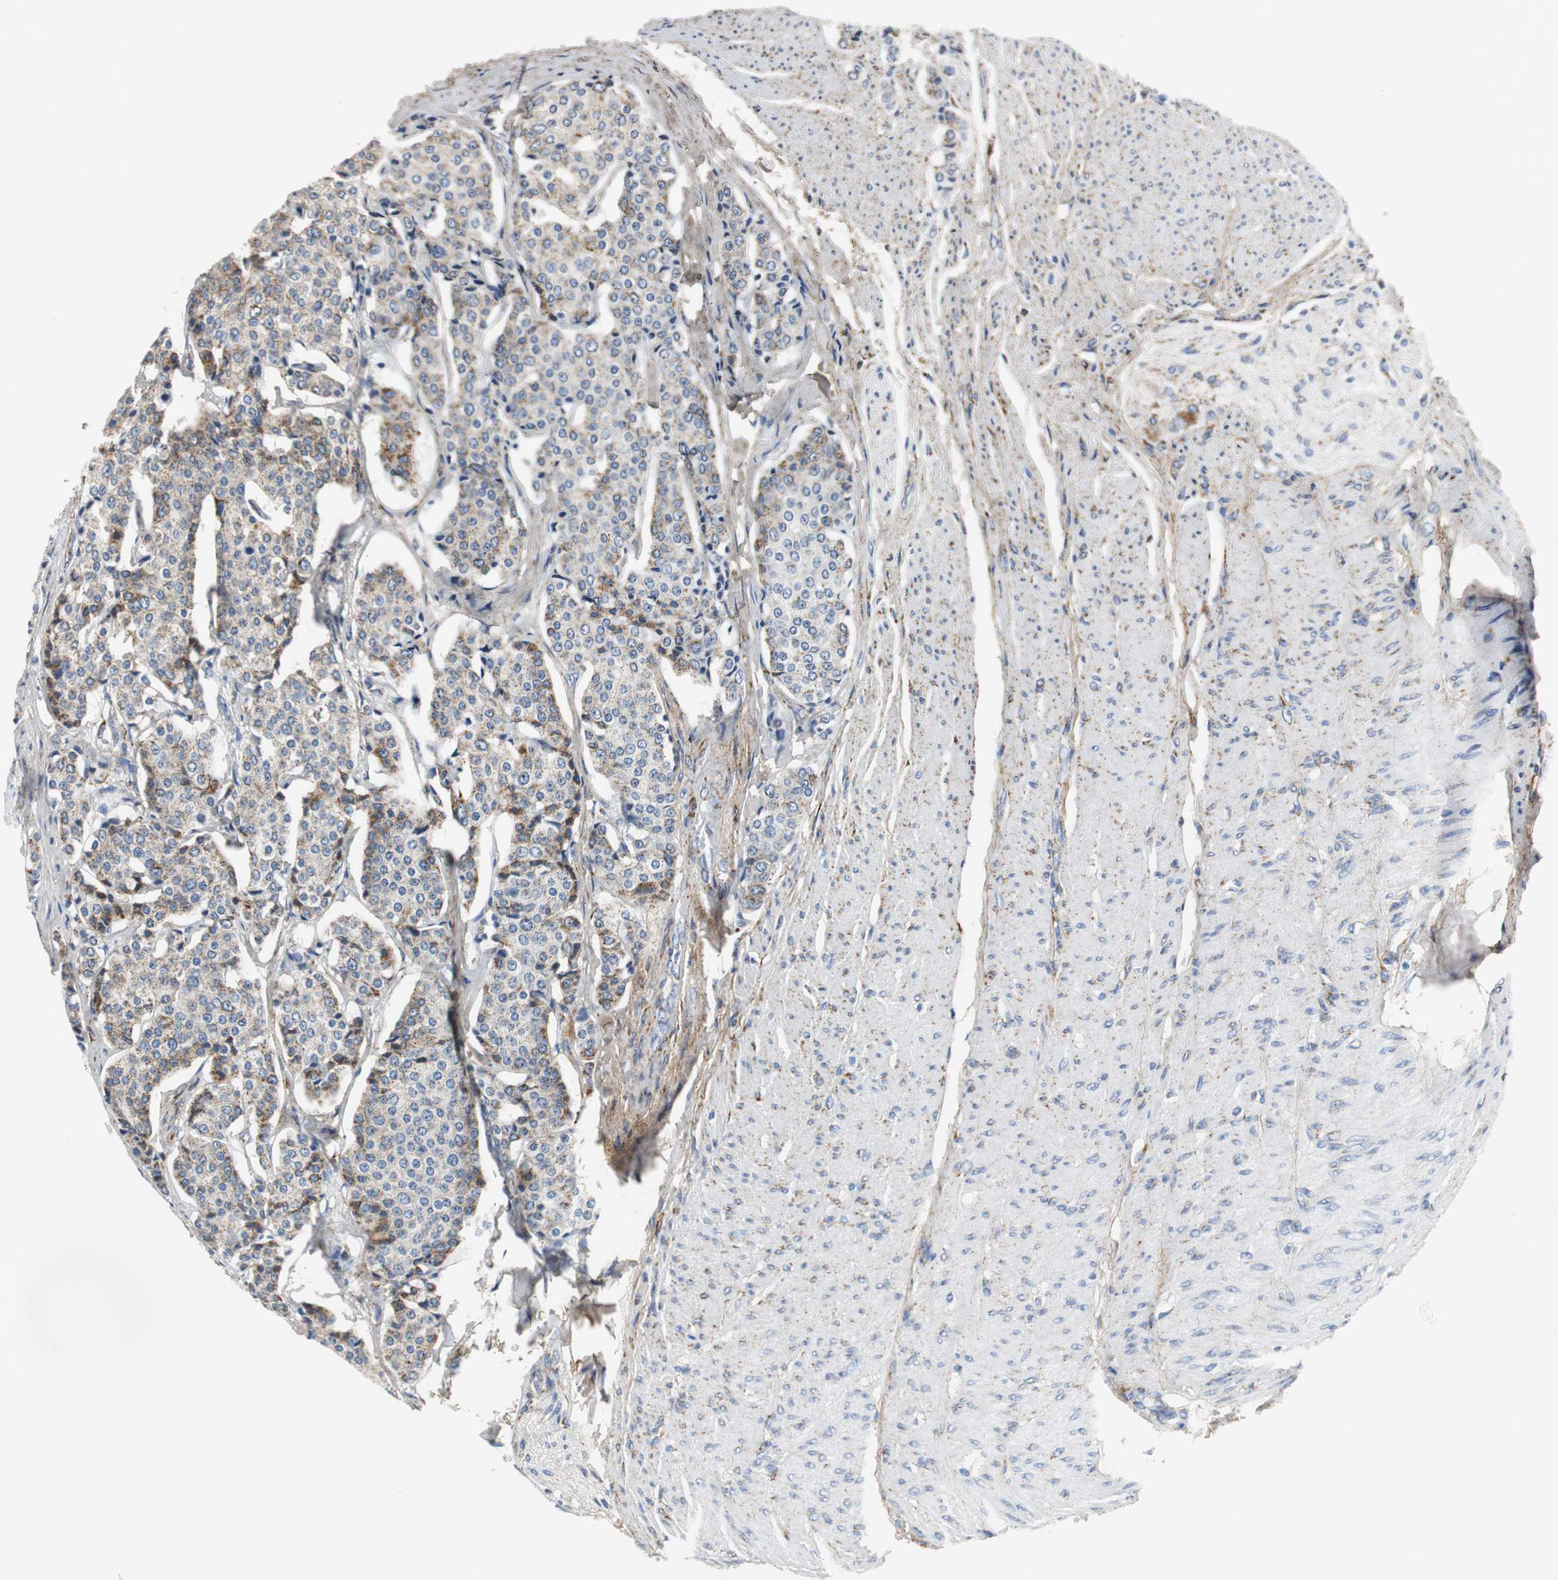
{"staining": {"intensity": "moderate", "quantity": "25%-75%", "location": "cytoplasmic/membranous"}, "tissue": "carcinoid", "cell_type": "Tumor cells", "image_type": "cancer", "snomed": [{"axis": "morphology", "description": "Carcinoid, malignant, NOS"}, {"axis": "topography", "description": "Colon"}], "caption": "This histopathology image reveals immunohistochemistry (IHC) staining of human carcinoid, with medium moderate cytoplasmic/membranous expression in approximately 25%-75% of tumor cells.", "gene": "C1QTNF7", "patient": {"sex": "female", "age": 61}}